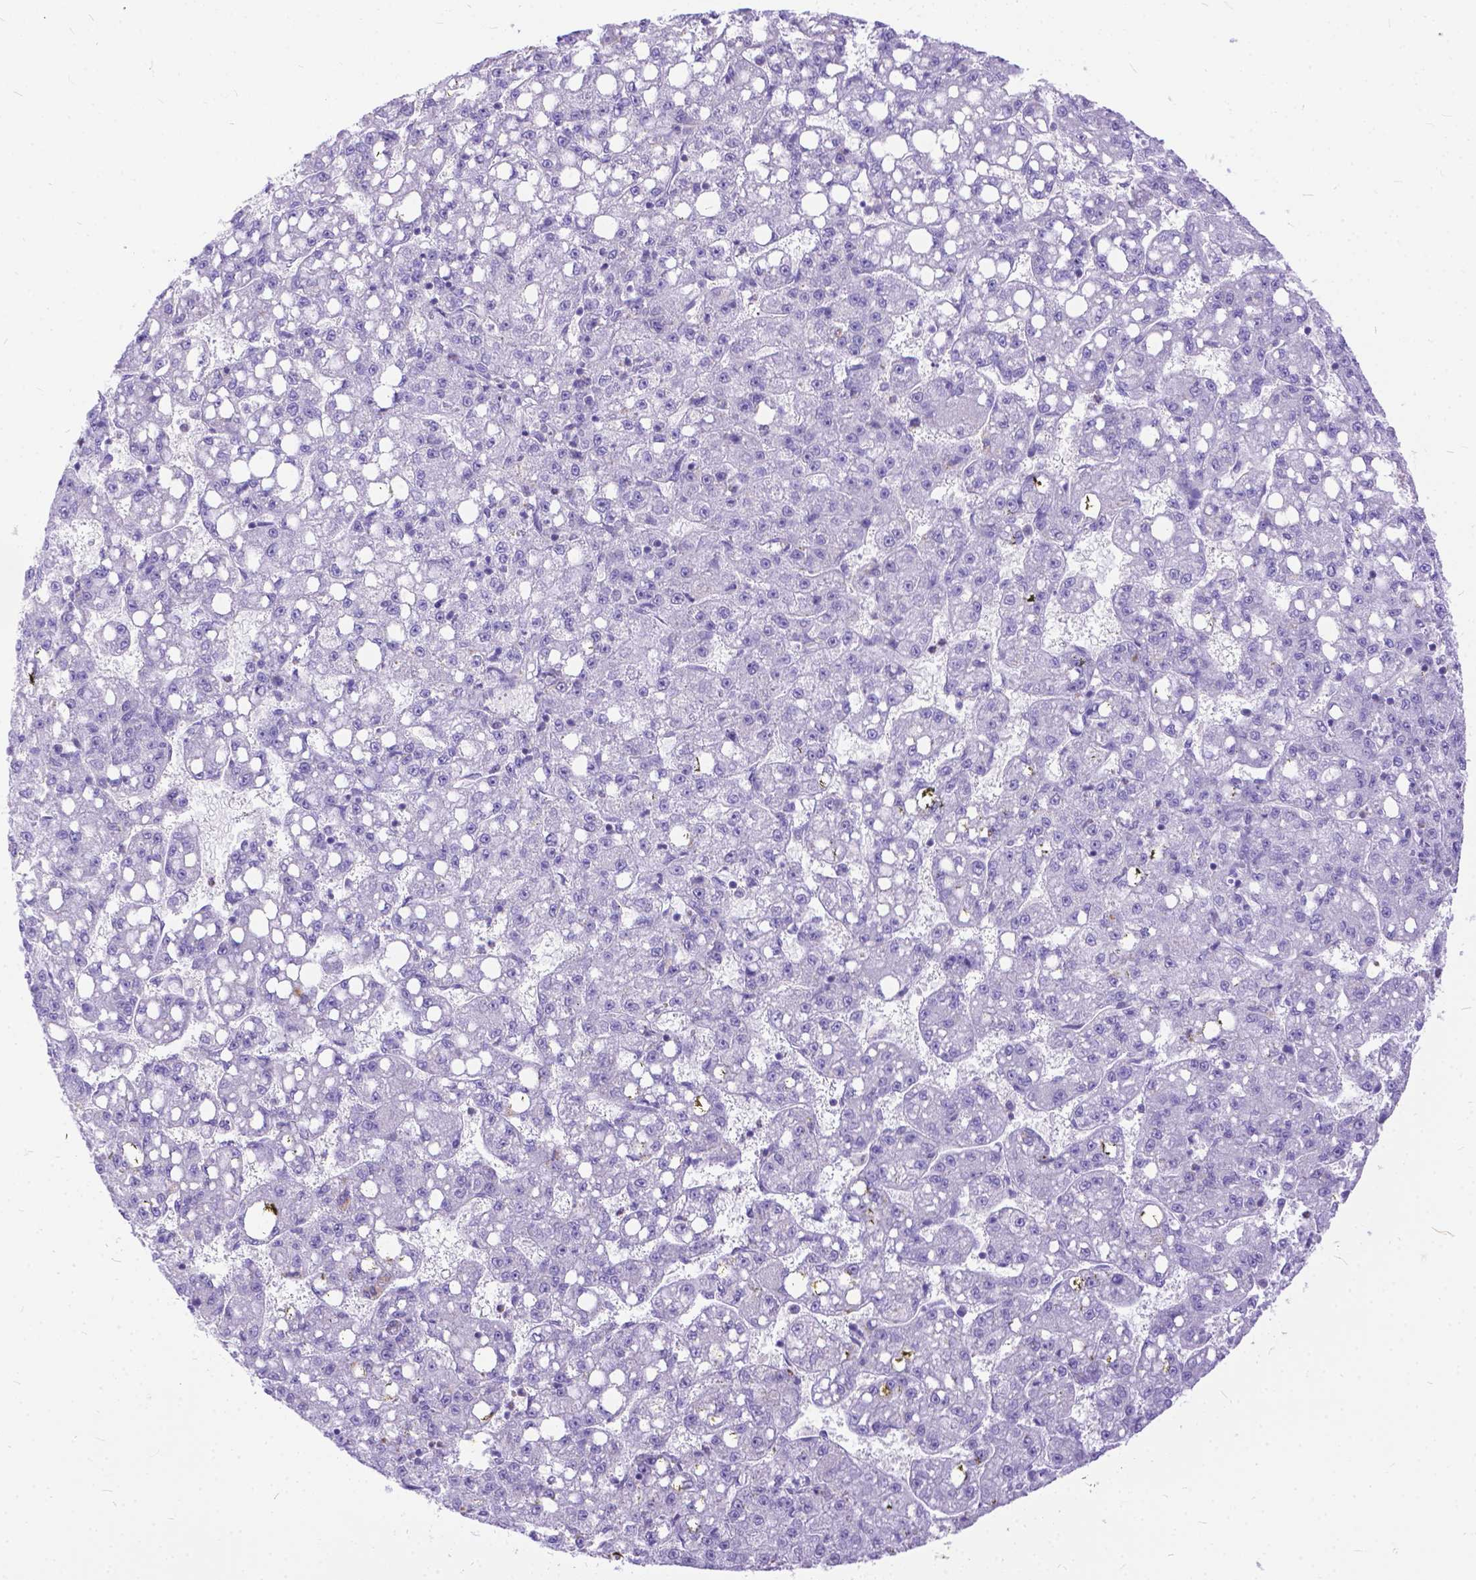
{"staining": {"intensity": "negative", "quantity": "none", "location": "none"}, "tissue": "liver cancer", "cell_type": "Tumor cells", "image_type": "cancer", "snomed": [{"axis": "morphology", "description": "Carcinoma, Hepatocellular, NOS"}, {"axis": "topography", "description": "Liver"}], "caption": "The histopathology image demonstrates no significant expression in tumor cells of liver cancer (hepatocellular carcinoma).", "gene": "TMEM169", "patient": {"sex": "female", "age": 65}}